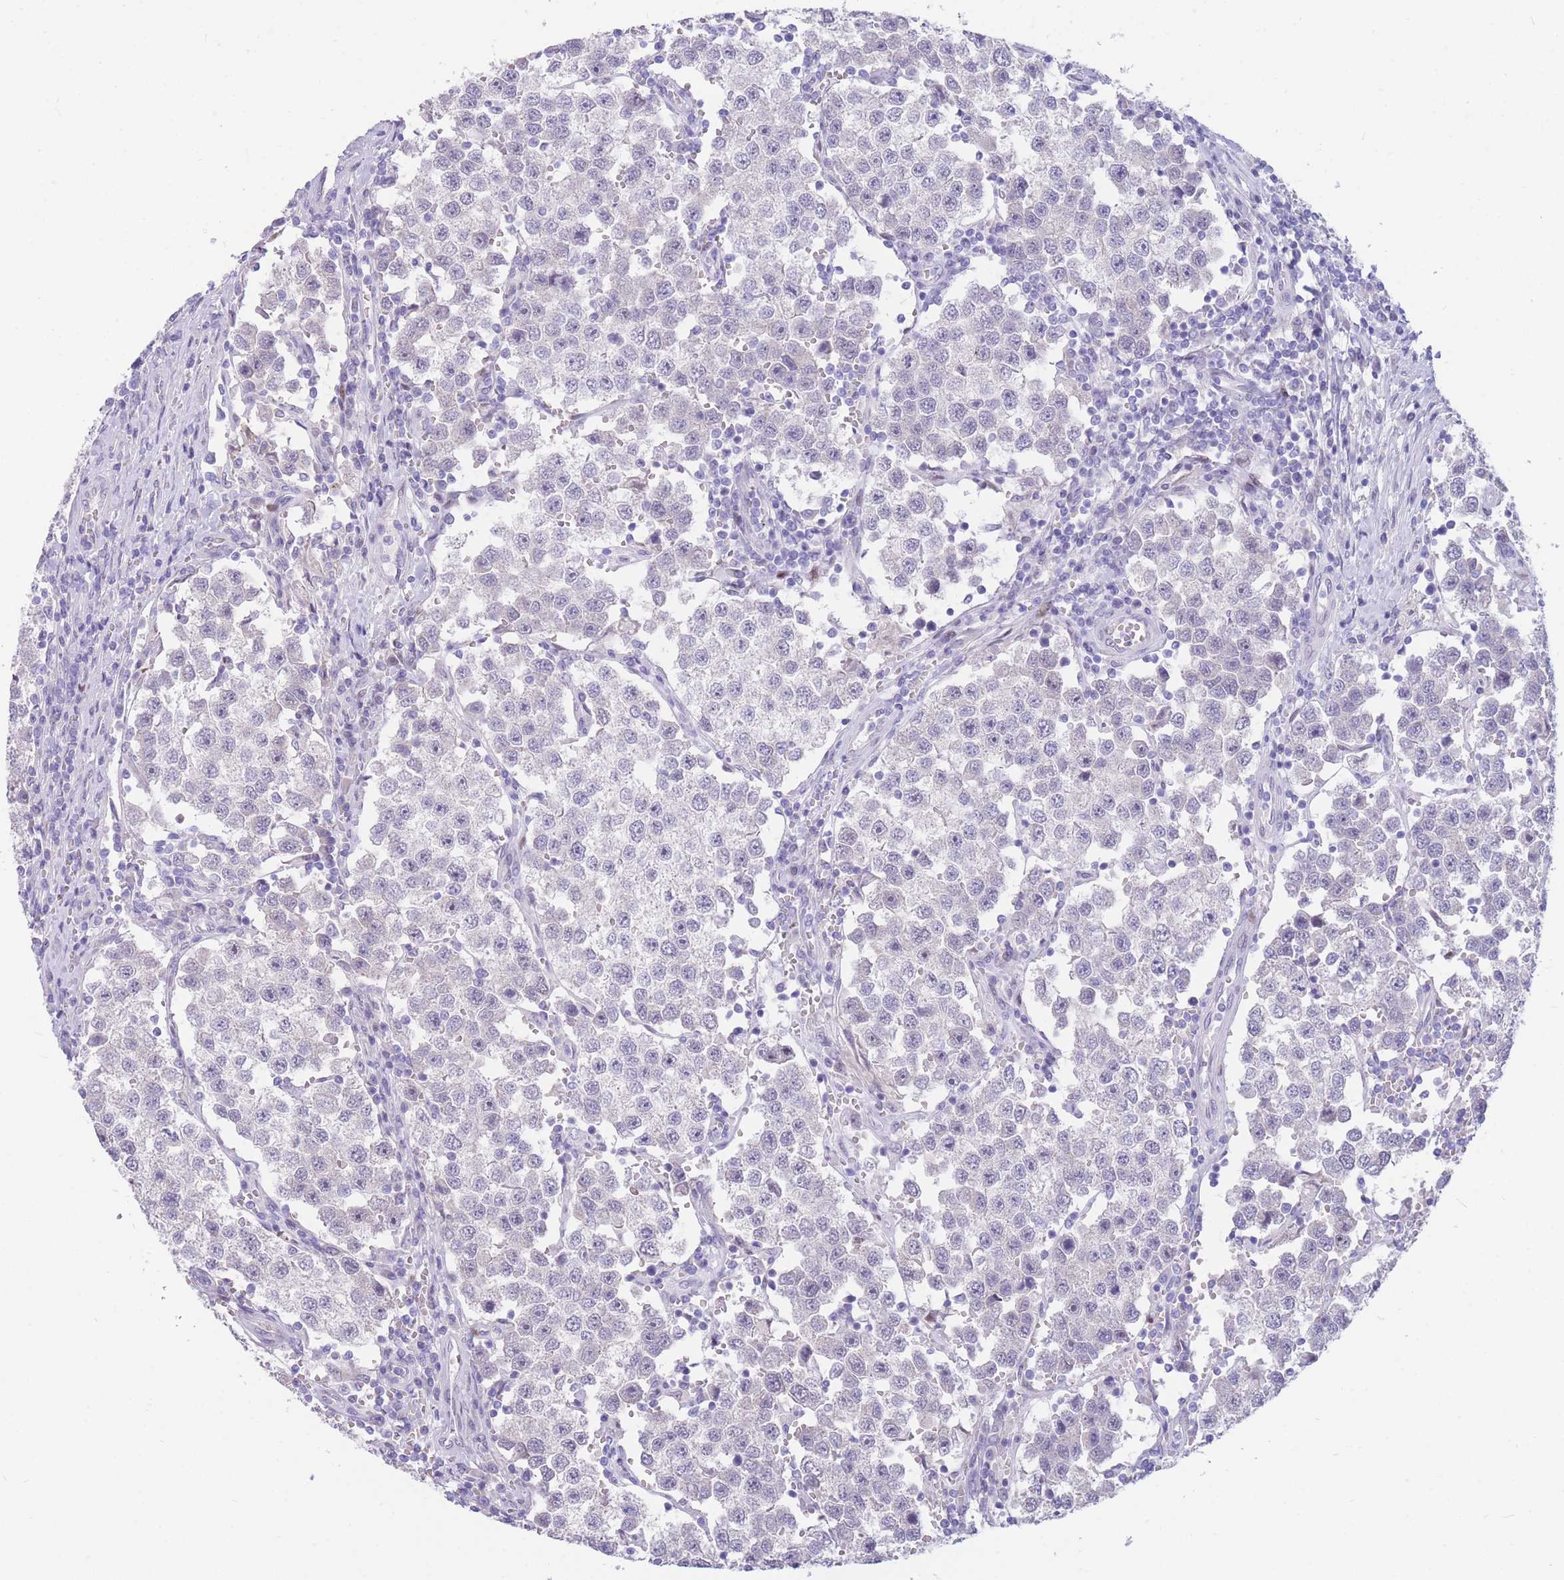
{"staining": {"intensity": "negative", "quantity": "none", "location": "none"}, "tissue": "testis cancer", "cell_type": "Tumor cells", "image_type": "cancer", "snomed": [{"axis": "morphology", "description": "Seminoma, NOS"}, {"axis": "topography", "description": "Testis"}], "caption": "Immunohistochemistry histopathology image of seminoma (testis) stained for a protein (brown), which shows no staining in tumor cells. The staining was performed using DAB to visualize the protein expression in brown, while the nuclei were stained in blue with hematoxylin (Magnification: 20x).", "gene": "SHCBP1", "patient": {"sex": "male", "age": 37}}